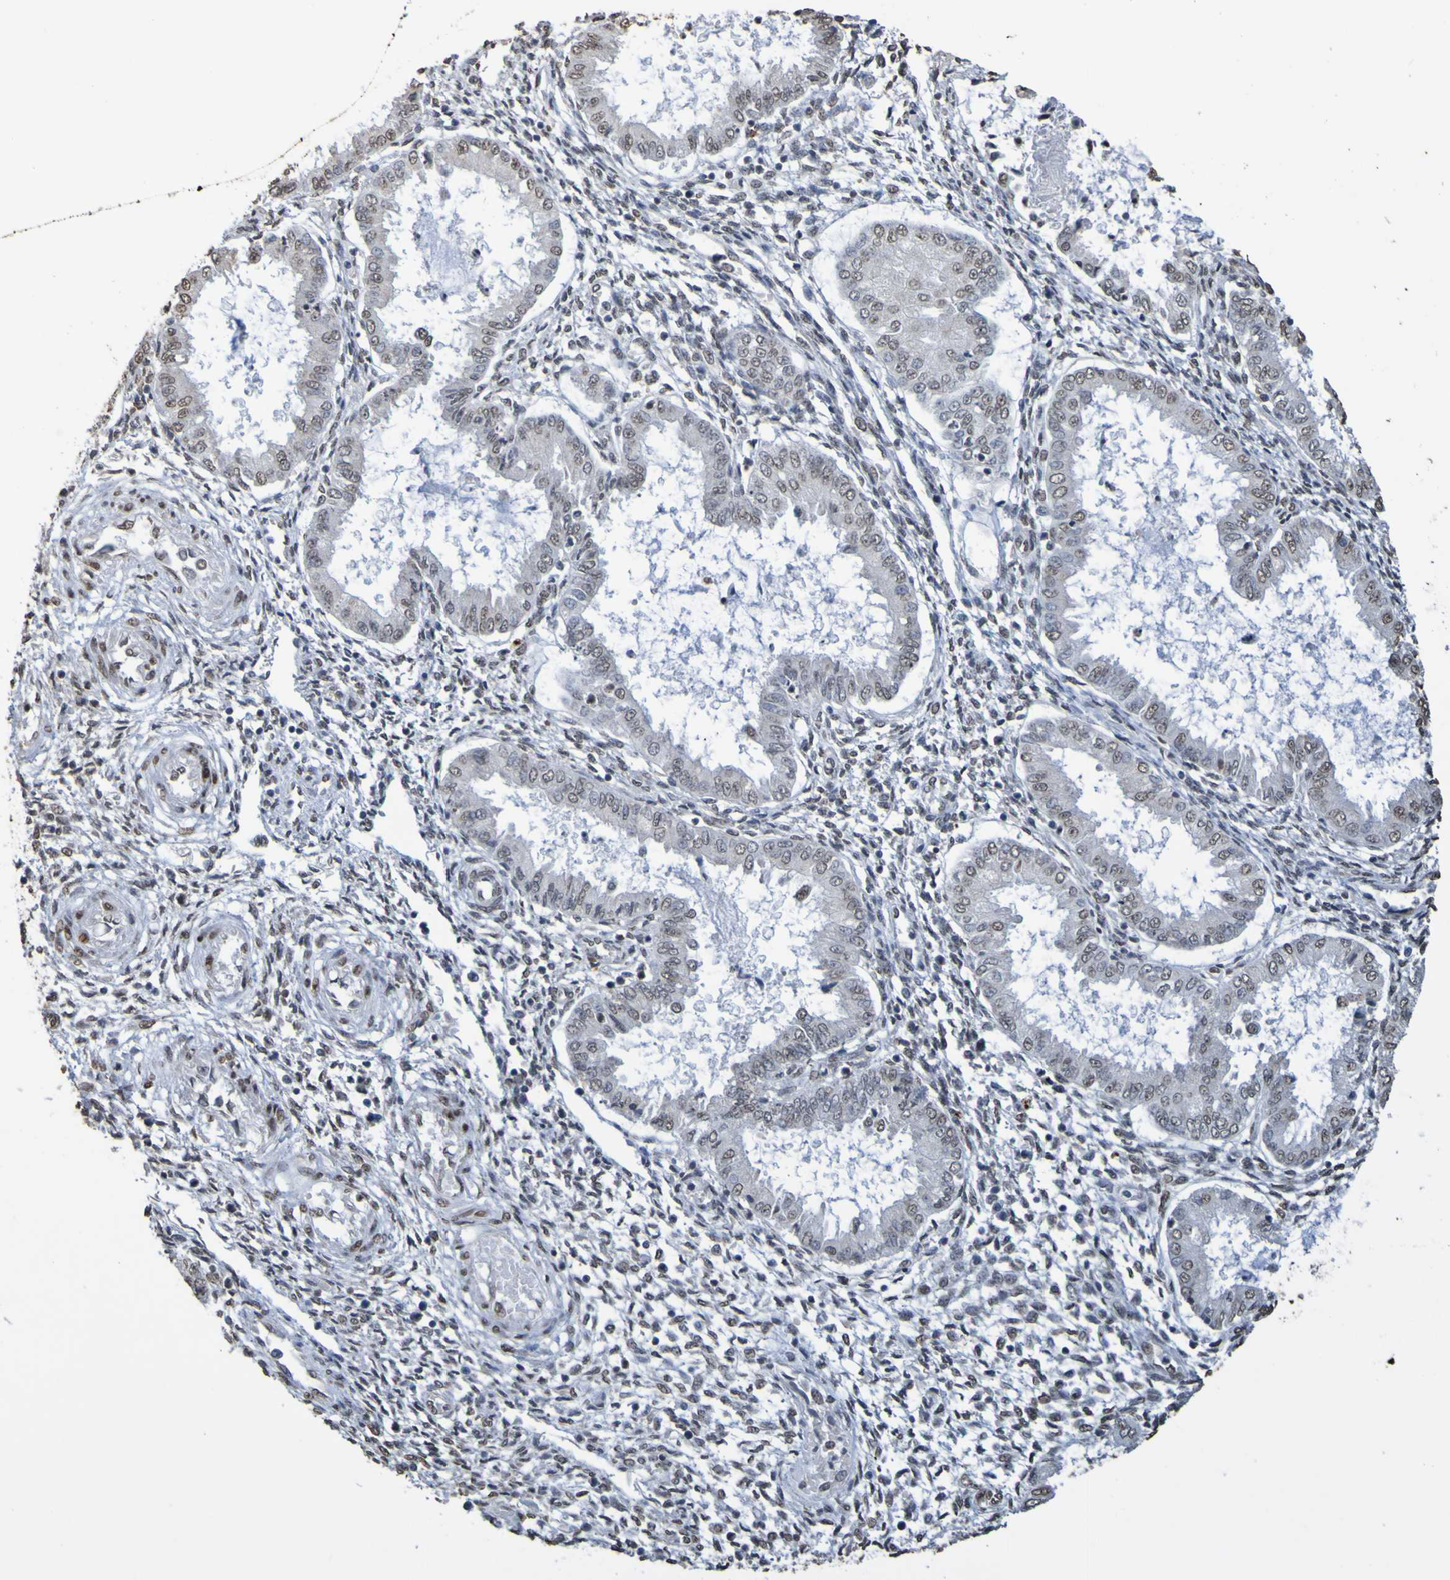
{"staining": {"intensity": "negative", "quantity": "none", "location": "none"}, "tissue": "endometrium", "cell_type": "Cells in endometrial stroma", "image_type": "normal", "snomed": [{"axis": "morphology", "description": "Normal tissue, NOS"}, {"axis": "topography", "description": "Endometrium"}], "caption": "The photomicrograph exhibits no significant expression in cells in endometrial stroma of endometrium.", "gene": "ALKBH2", "patient": {"sex": "female", "age": 33}}